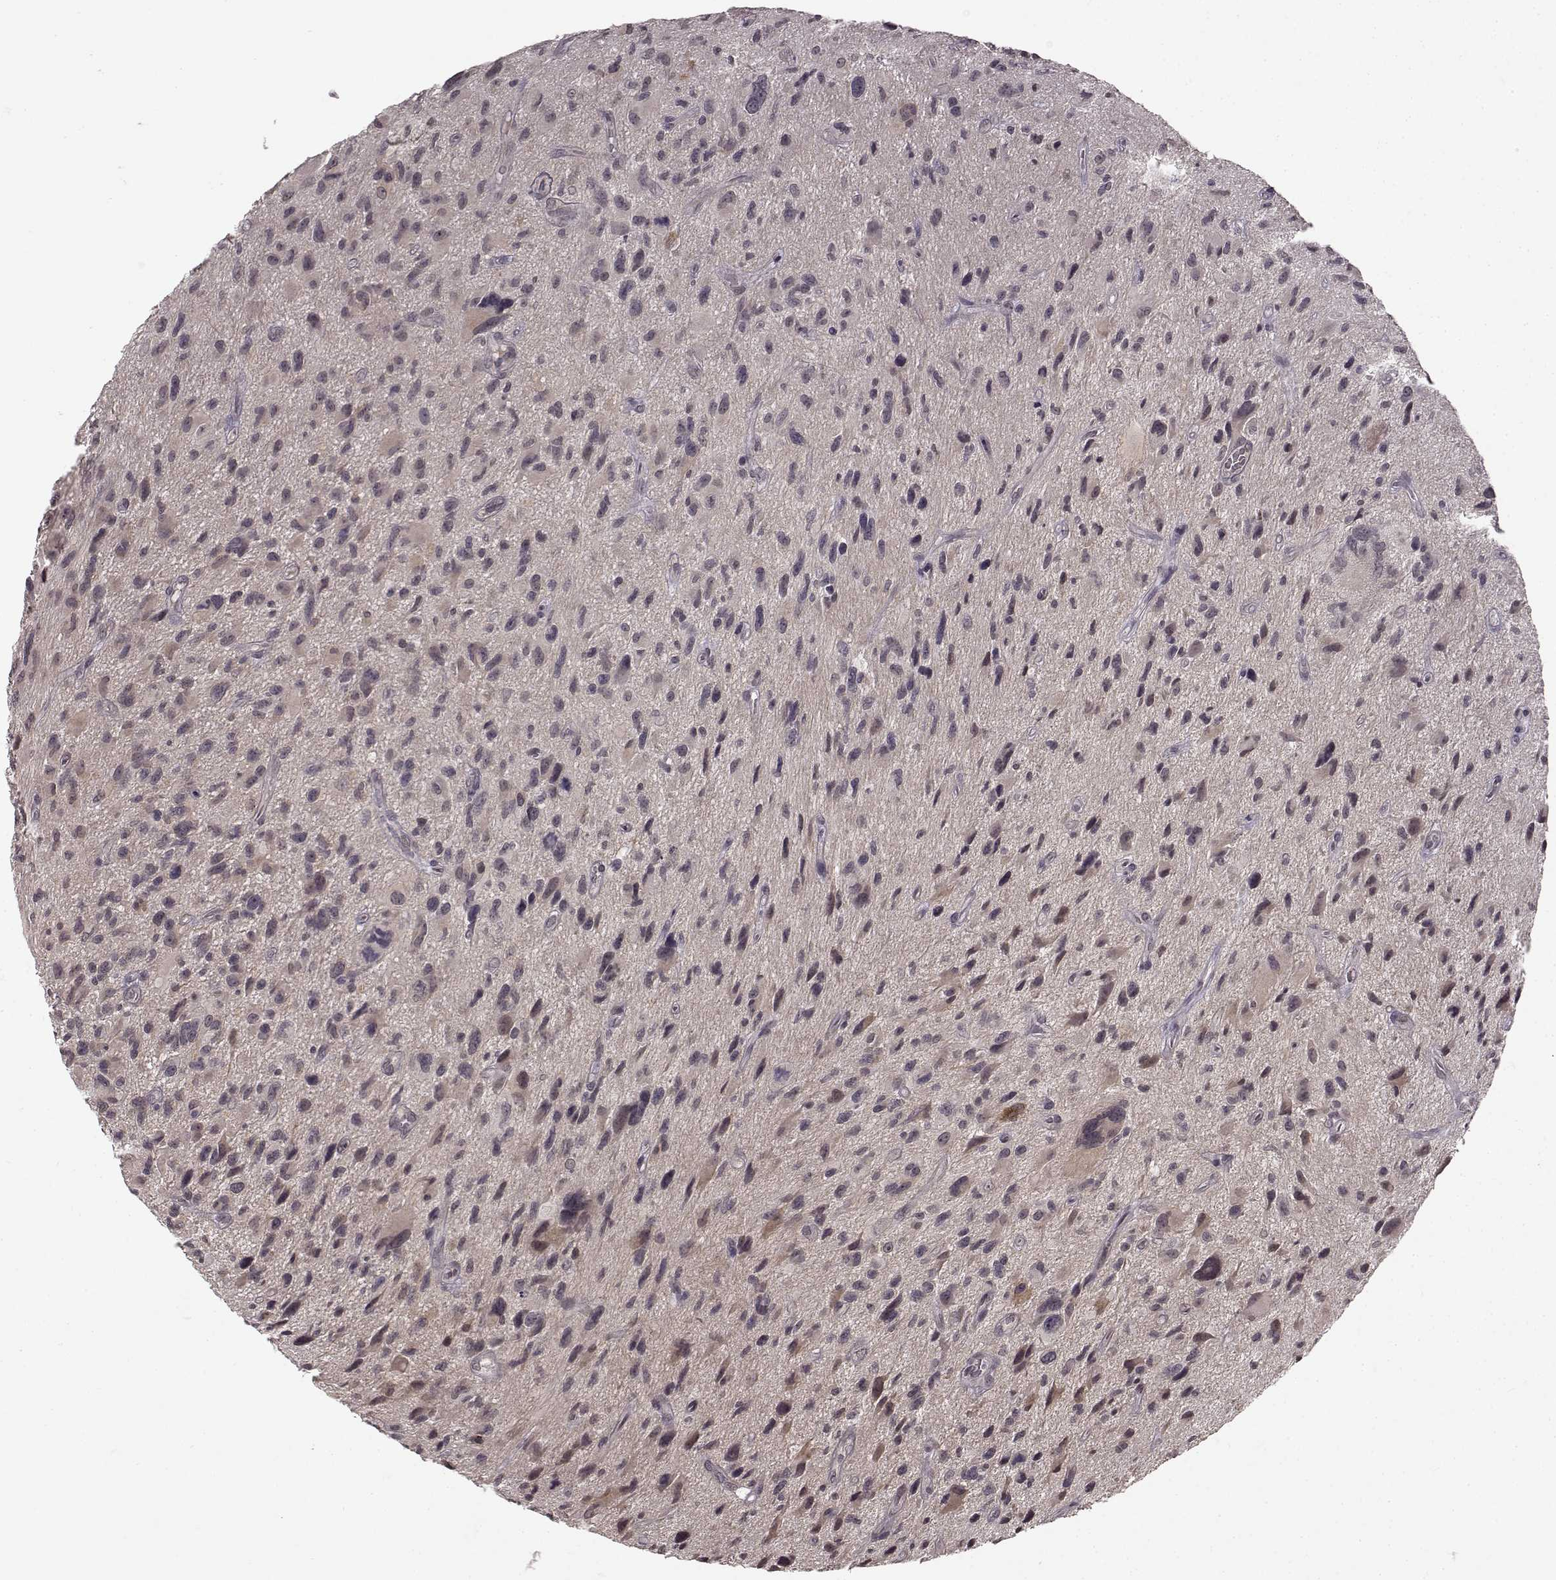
{"staining": {"intensity": "weak", "quantity": "25%-75%", "location": "cytoplasmic/membranous"}, "tissue": "glioma", "cell_type": "Tumor cells", "image_type": "cancer", "snomed": [{"axis": "morphology", "description": "Glioma, malignant, NOS"}, {"axis": "morphology", "description": "Glioma, malignant, High grade"}, {"axis": "topography", "description": "Brain"}], "caption": "About 25%-75% of tumor cells in human glioma demonstrate weak cytoplasmic/membranous protein staining as visualized by brown immunohistochemical staining.", "gene": "NTRK2", "patient": {"sex": "female", "age": 71}}